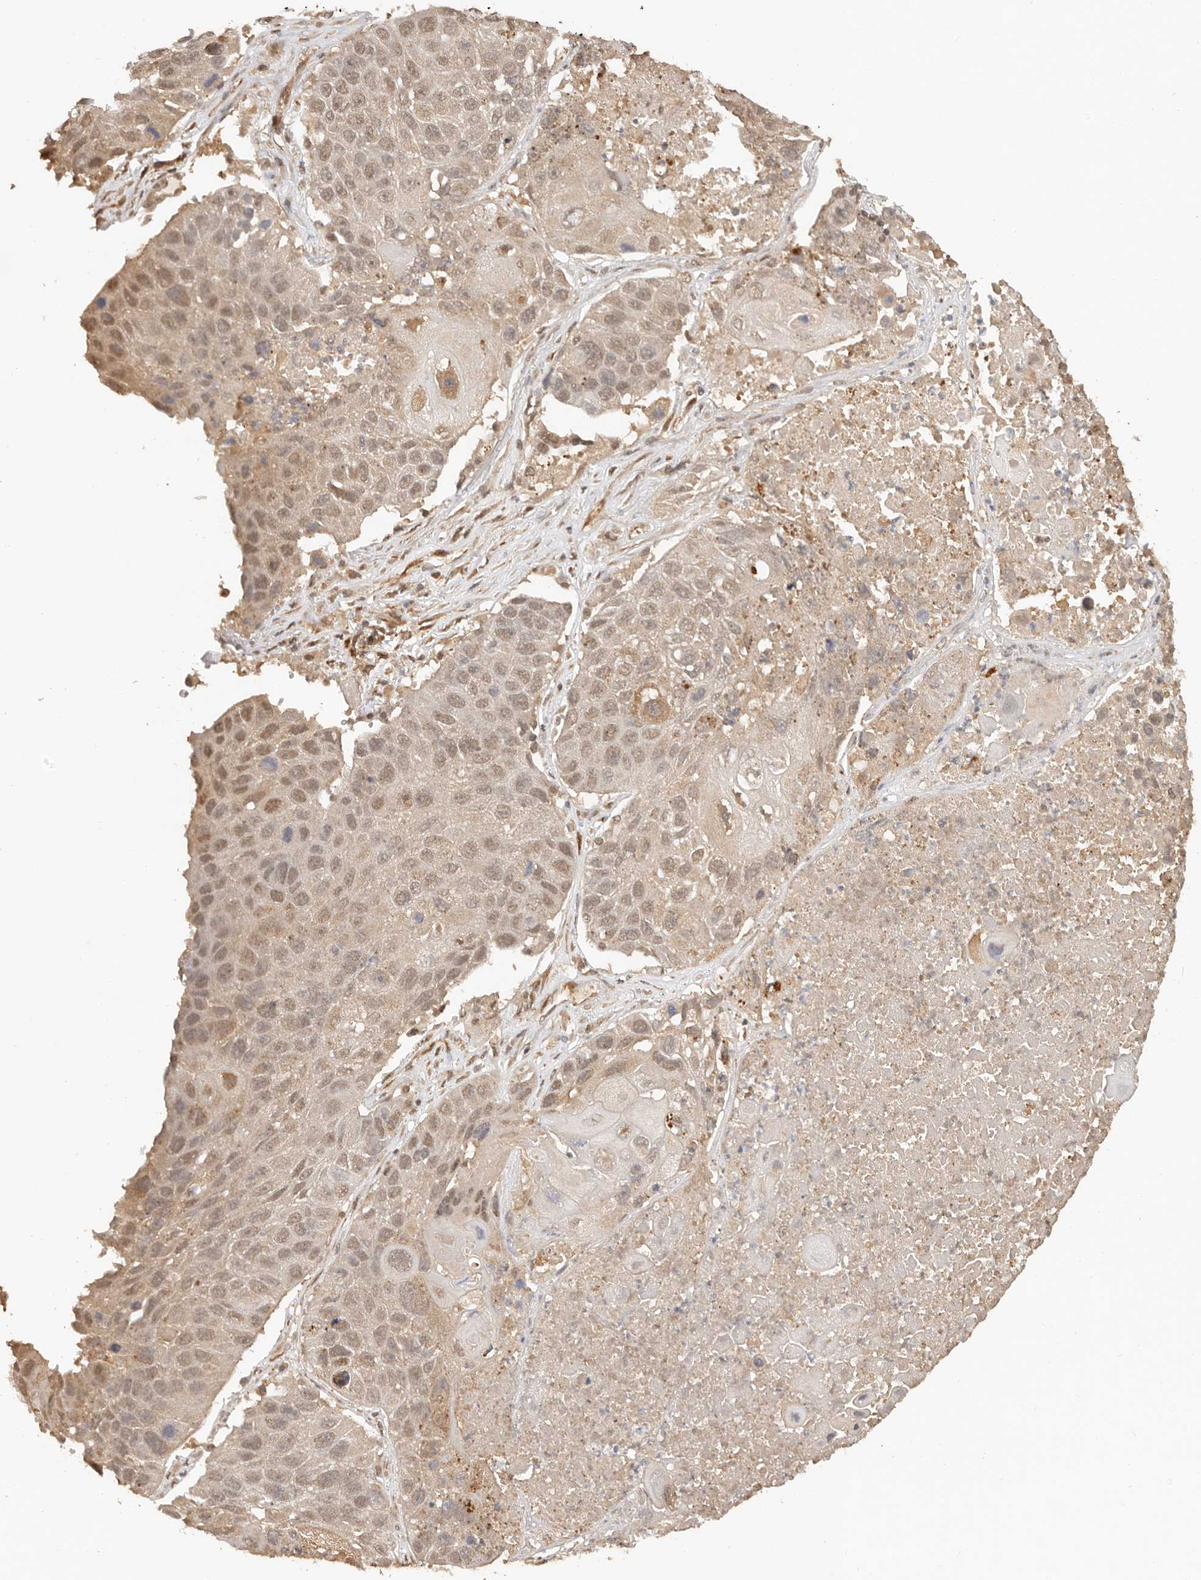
{"staining": {"intensity": "weak", "quantity": ">75%", "location": "nuclear"}, "tissue": "lung cancer", "cell_type": "Tumor cells", "image_type": "cancer", "snomed": [{"axis": "morphology", "description": "Squamous cell carcinoma, NOS"}, {"axis": "topography", "description": "Lung"}], "caption": "Brown immunohistochemical staining in human squamous cell carcinoma (lung) demonstrates weak nuclear expression in approximately >75% of tumor cells.", "gene": "PSMA5", "patient": {"sex": "male", "age": 61}}